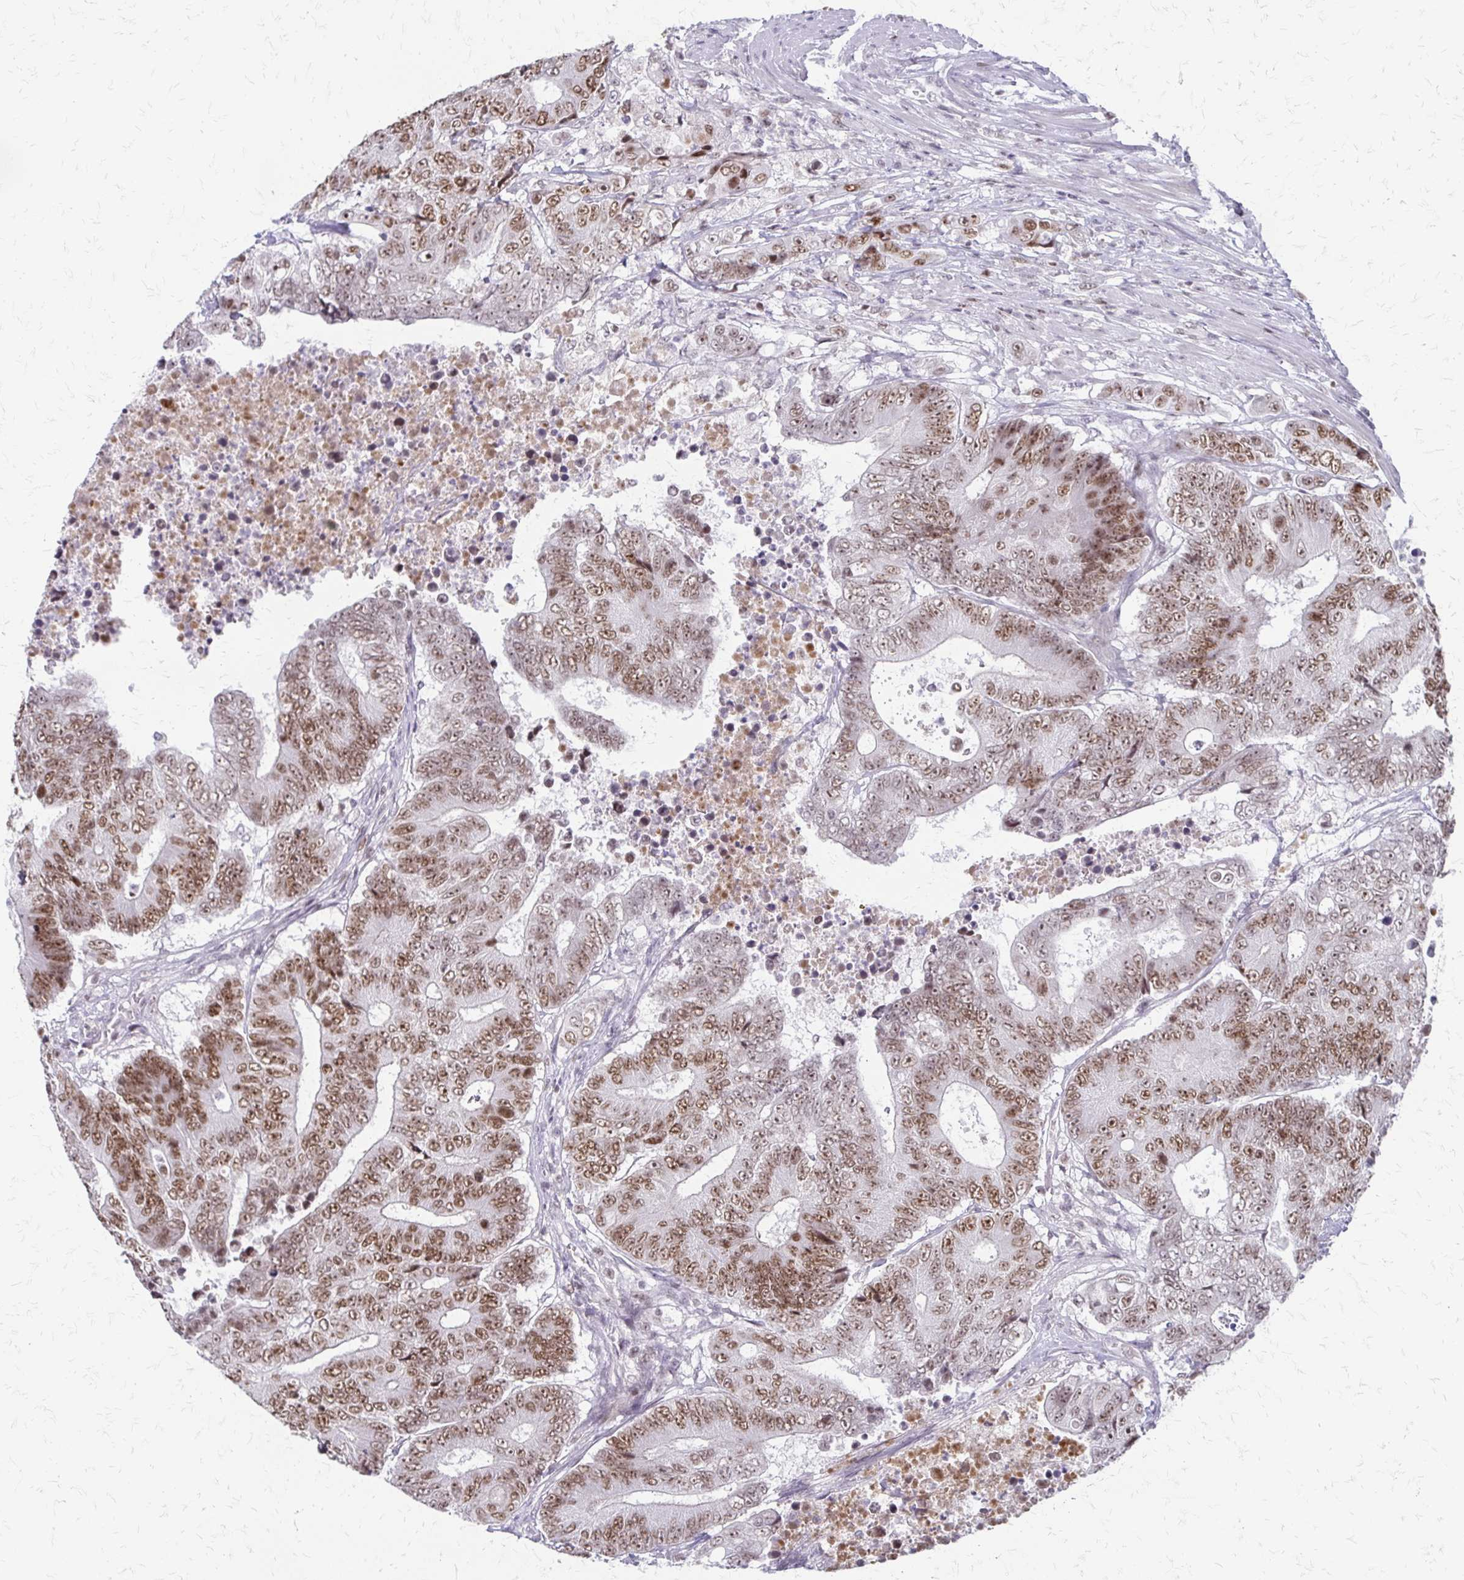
{"staining": {"intensity": "moderate", "quantity": ">75%", "location": "nuclear"}, "tissue": "colorectal cancer", "cell_type": "Tumor cells", "image_type": "cancer", "snomed": [{"axis": "morphology", "description": "Adenocarcinoma, NOS"}, {"axis": "topography", "description": "Colon"}], "caption": "An immunohistochemistry micrograph of tumor tissue is shown. Protein staining in brown highlights moderate nuclear positivity in colorectal adenocarcinoma within tumor cells.", "gene": "EED", "patient": {"sex": "female", "age": 48}}